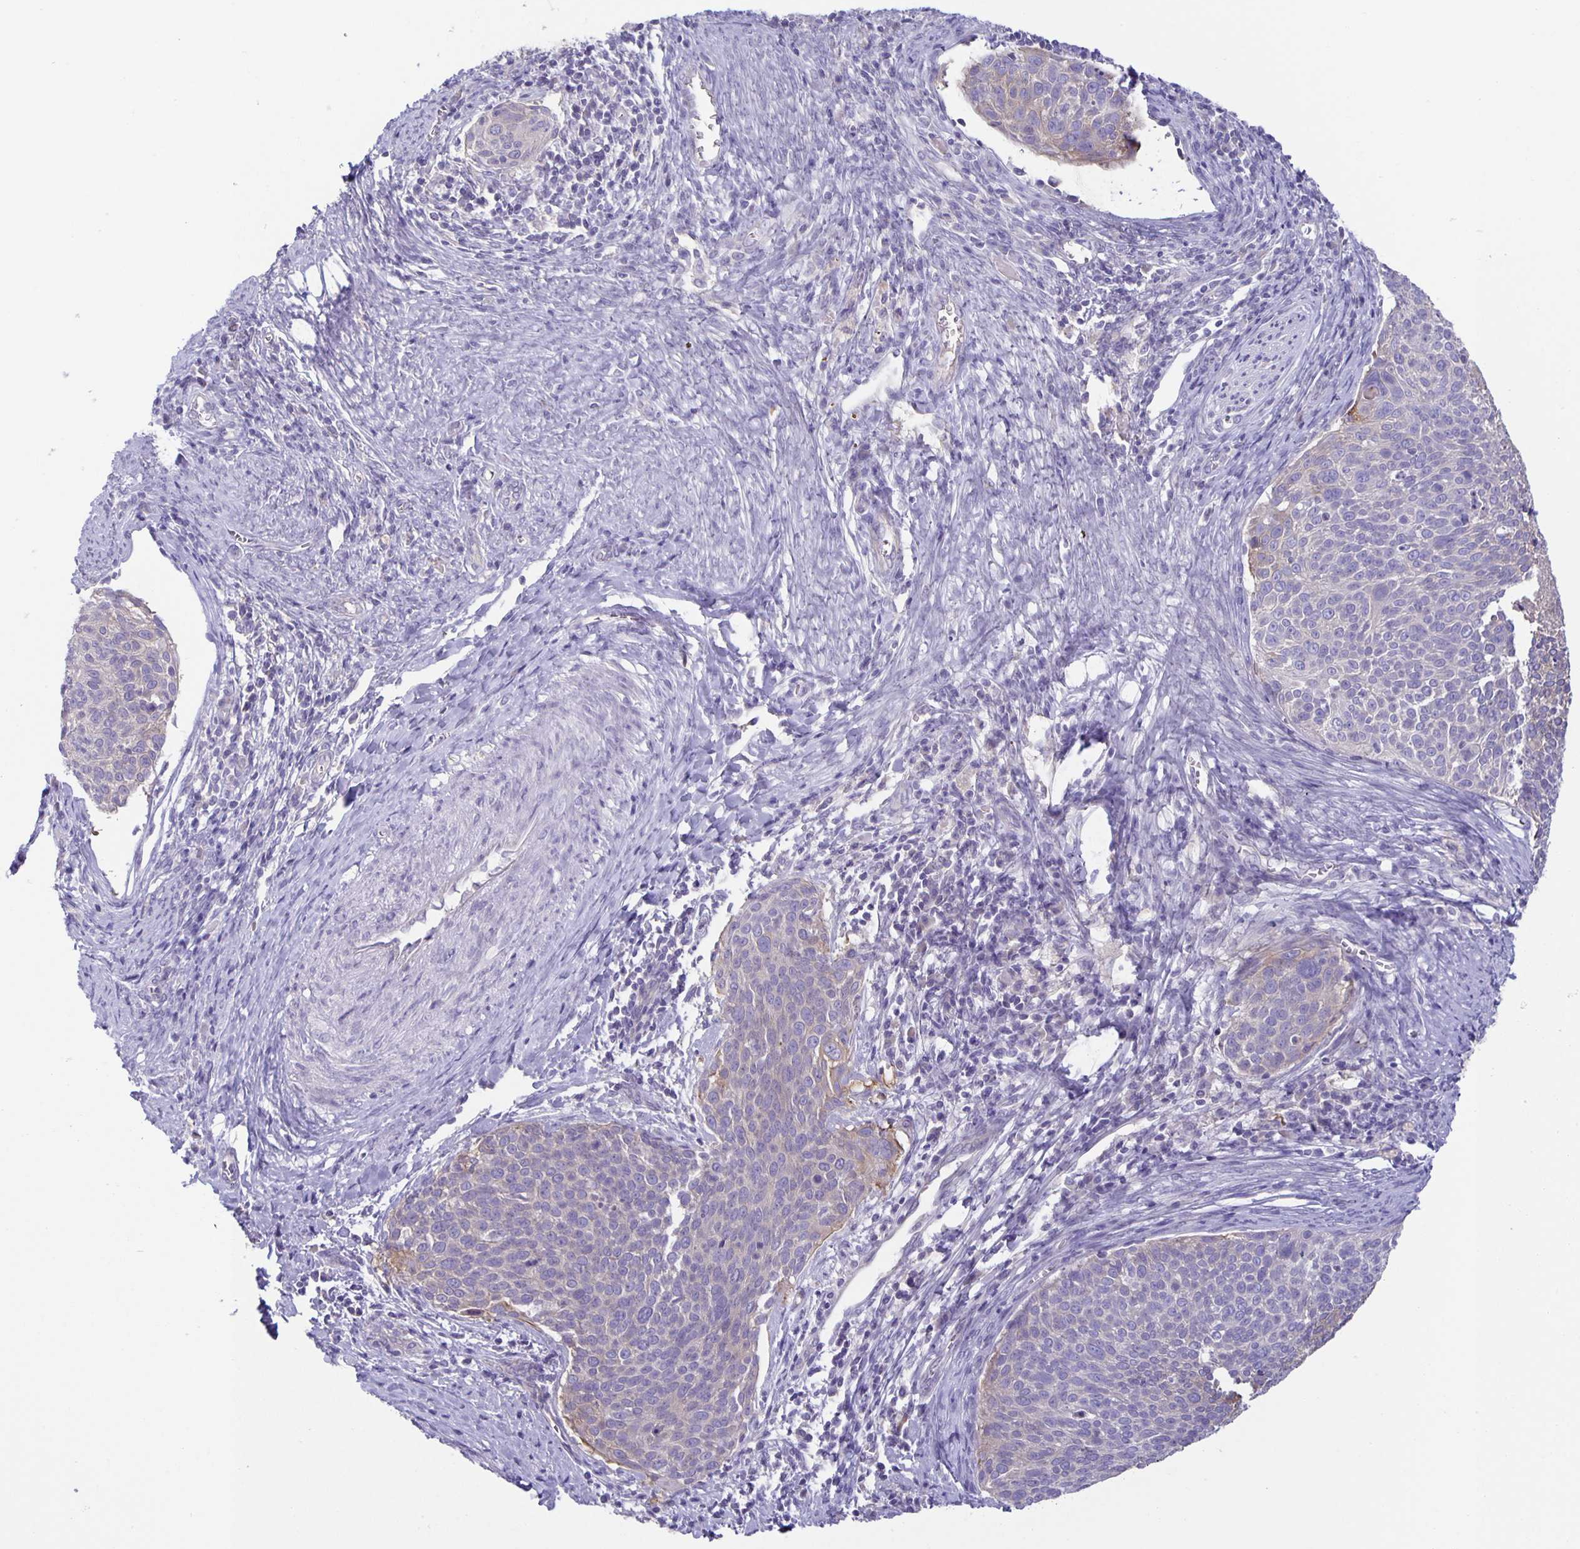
{"staining": {"intensity": "negative", "quantity": "none", "location": "none"}, "tissue": "cervical cancer", "cell_type": "Tumor cells", "image_type": "cancer", "snomed": [{"axis": "morphology", "description": "Squamous cell carcinoma, NOS"}, {"axis": "topography", "description": "Cervix"}], "caption": "A high-resolution photomicrograph shows IHC staining of cervical squamous cell carcinoma, which displays no significant staining in tumor cells.", "gene": "PTPN3", "patient": {"sex": "female", "age": 39}}